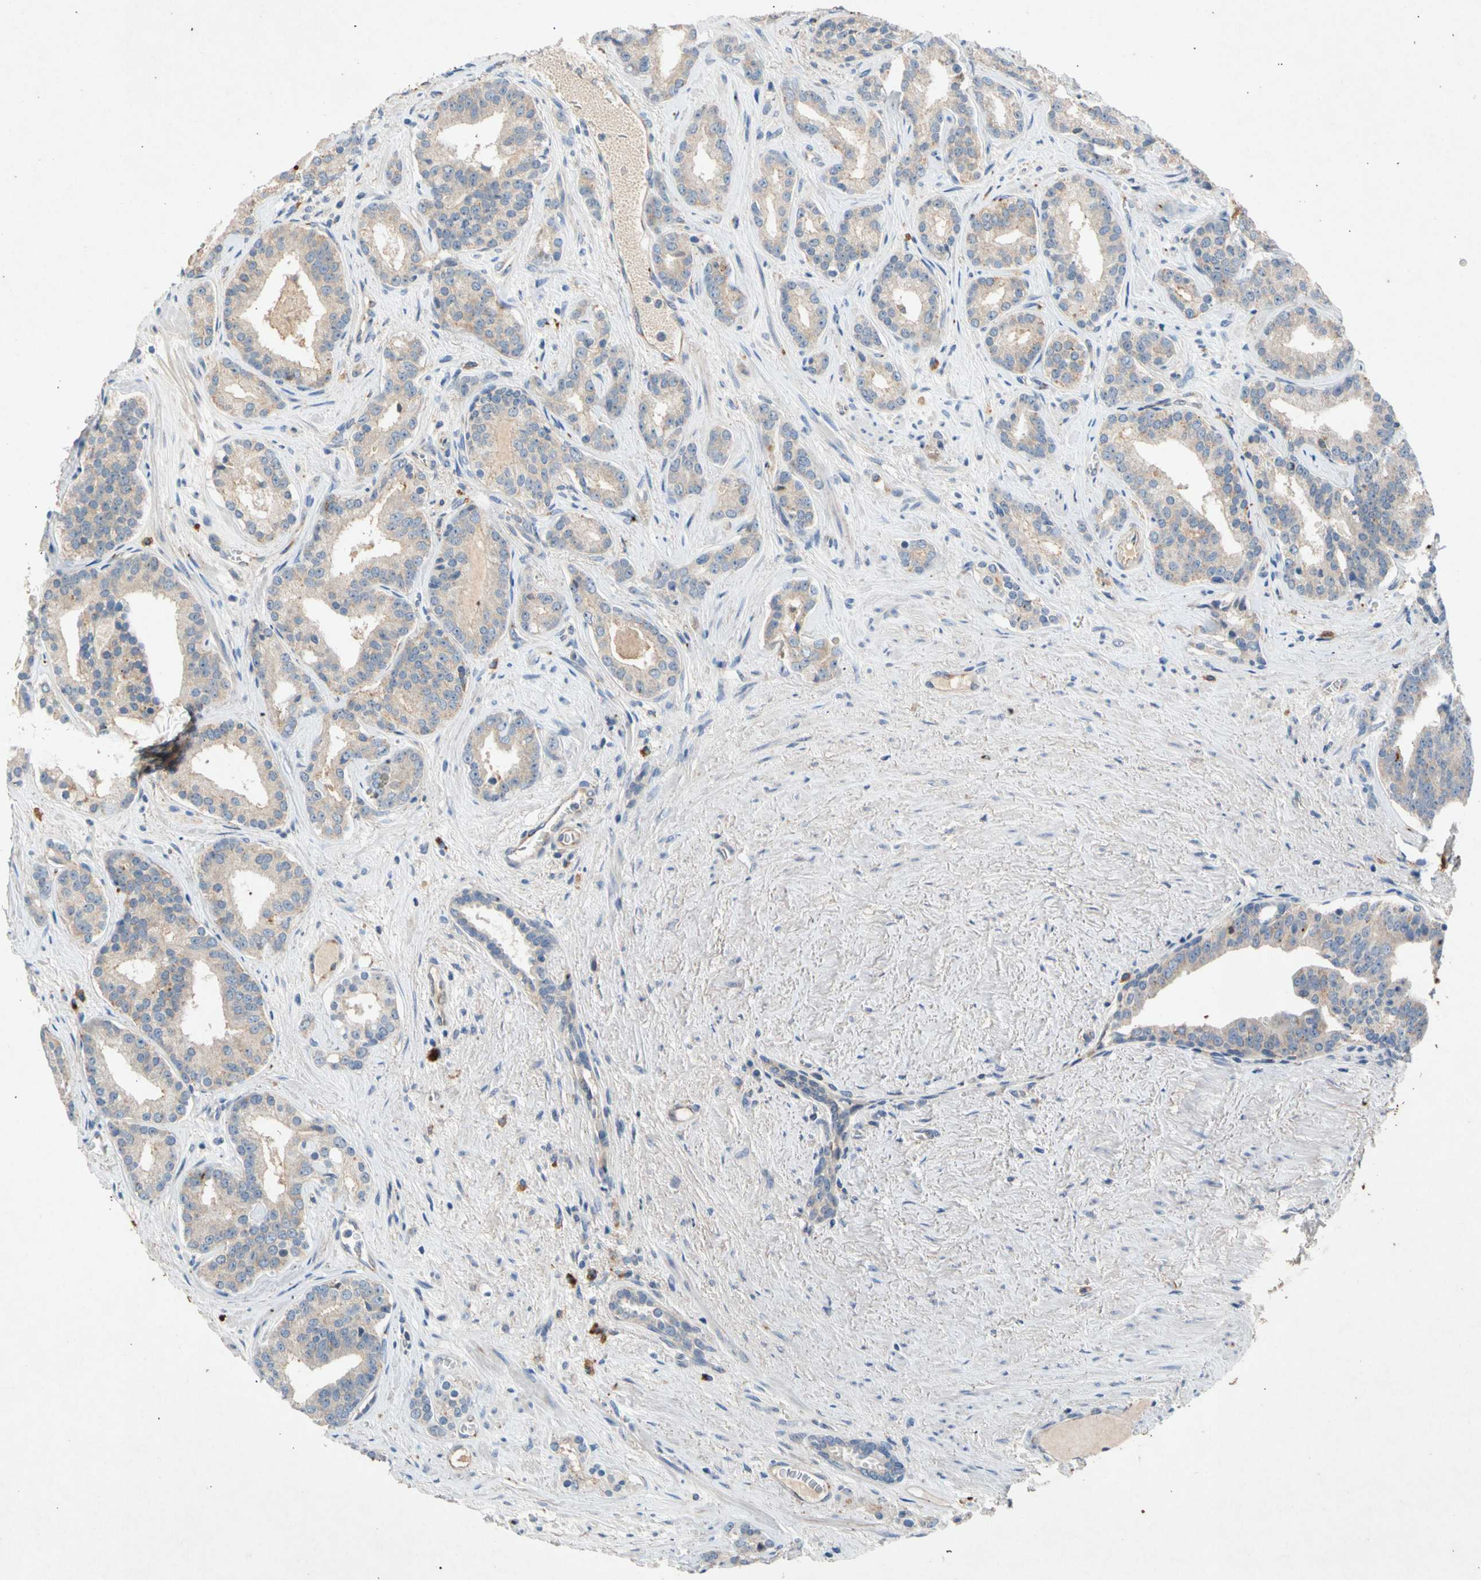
{"staining": {"intensity": "weak", "quantity": ">75%", "location": "cytoplasmic/membranous"}, "tissue": "prostate cancer", "cell_type": "Tumor cells", "image_type": "cancer", "snomed": [{"axis": "morphology", "description": "Adenocarcinoma, Low grade"}, {"axis": "topography", "description": "Prostate"}], "caption": "Approximately >75% of tumor cells in adenocarcinoma (low-grade) (prostate) demonstrate weak cytoplasmic/membranous protein positivity as visualized by brown immunohistochemical staining.", "gene": "GASK1B", "patient": {"sex": "male", "age": 63}}